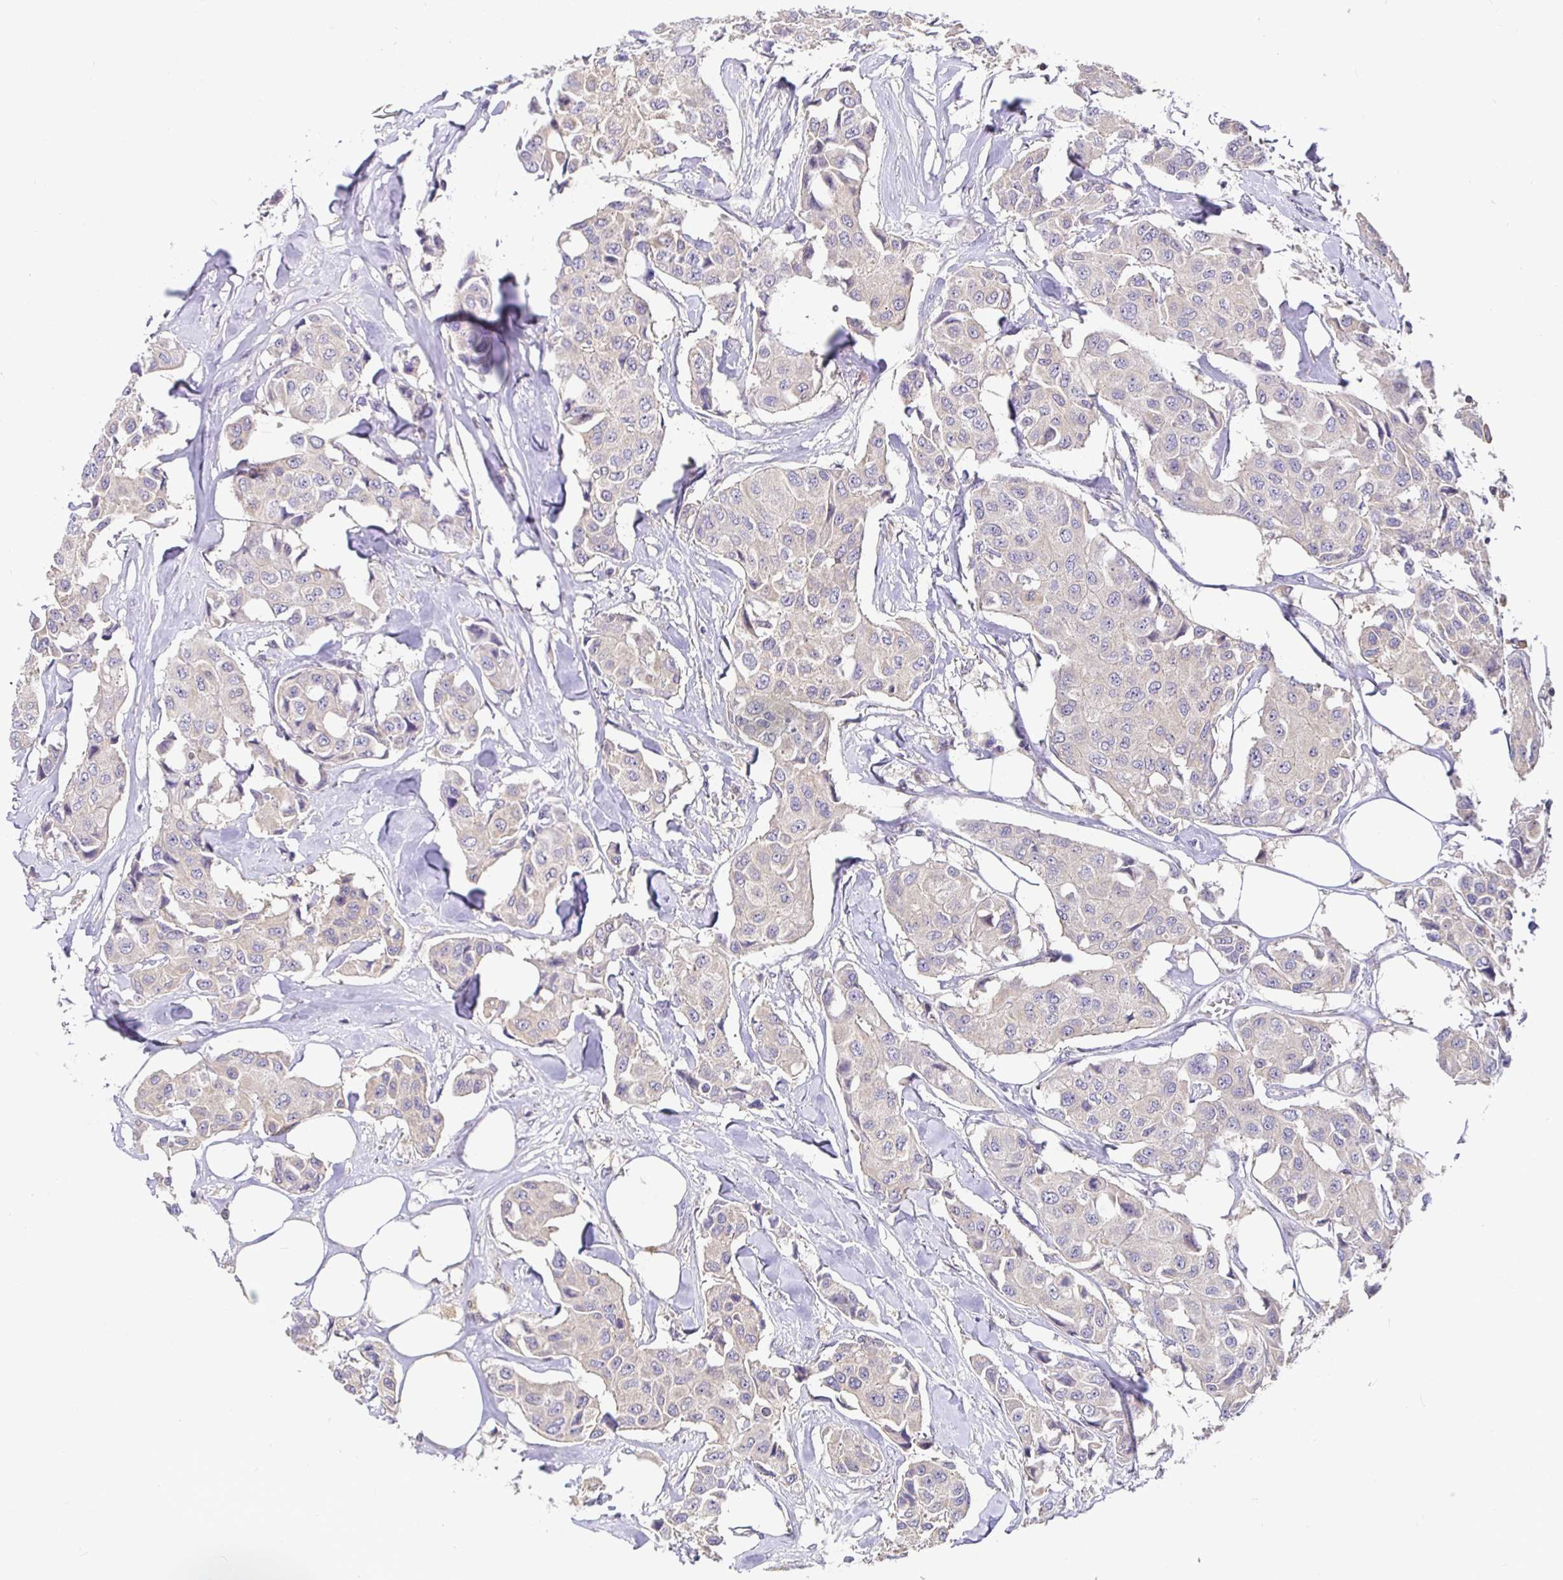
{"staining": {"intensity": "weak", "quantity": "25%-75%", "location": "cytoplasmic/membranous"}, "tissue": "breast cancer", "cell_type": "Tumor cells", "image_type": "cancer", "snomed": [{"axis": "morphology", "description": "Duct carcinoma"}, {"axis": "topography", "description": "Breast"}, {"axis": "topography", "description": "Lymph node"}], "caption": "Immunohistochemistry staining of breast cancer (invasive ductal carcinoma), which exhibits low levels of weak cytoplasmic/membranous positivity in about 25%-75% of tumor cells indicating weak cytoplasmic/membranous protein positivity. The staining was performed using DAB (brown) for protein detection and nuclei were counterstained in hematoxylin (blue).", "gene": "SATB1", "patient": {"sex": "female", "age": 80}}